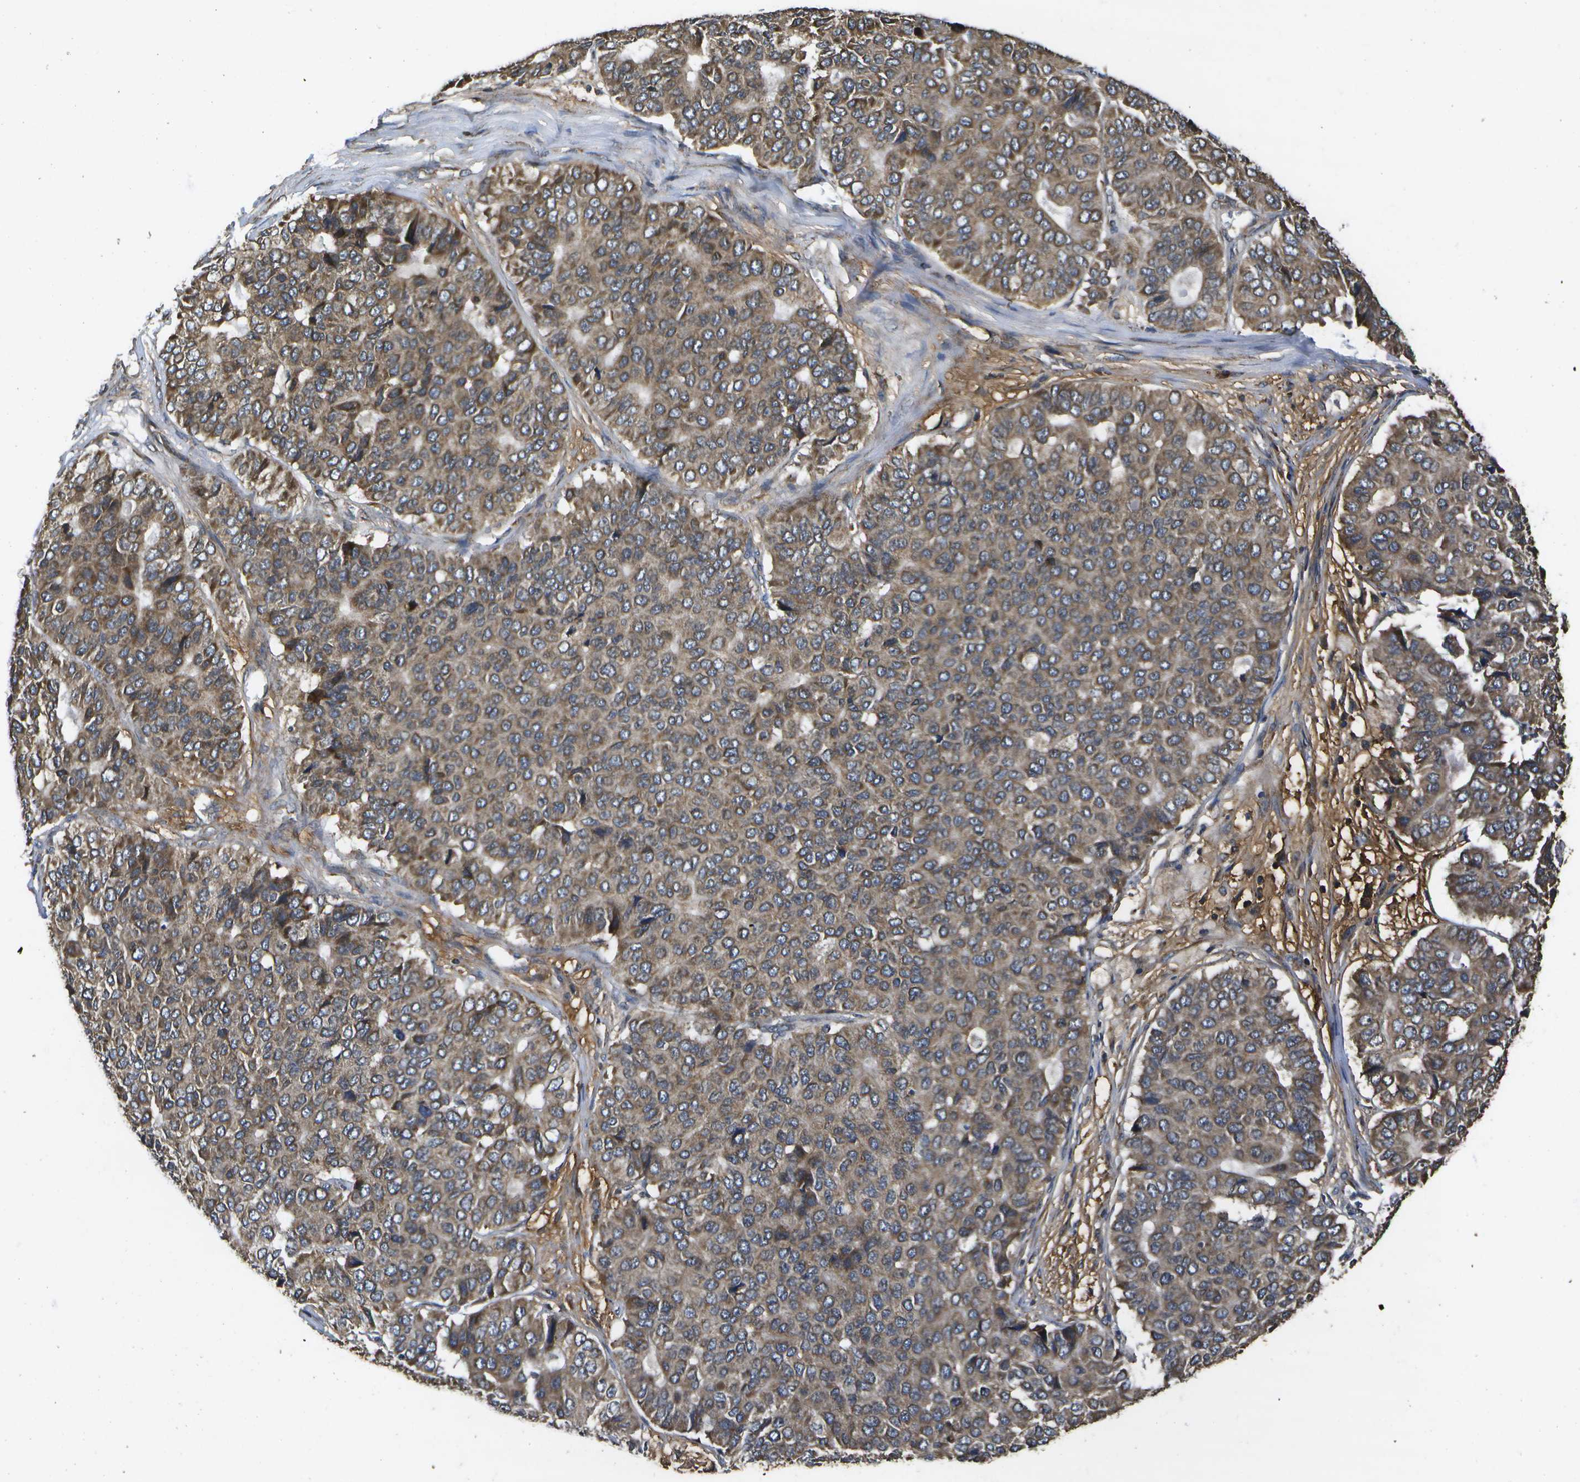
{"staining": {"intensity": "moderate", "quantity": ">75%", "location": "cytoplasmic/membranous"}, "tissue": "pancreatic cancer", "cell_type": "Tumor cells", "image_type": "cancer", "snomed": [{"axis": "morphology", "description": "Adenocarcinoma, NOS"}, {"axis": "topography", "description": "Pancreas"}], "caption": "A brown stain labels moderate cytoplasmic/membranous staining of a protein in human pancreatic cancer (adenocarcinoma) tumor cells.", "gene": "HFE", "patient": {"sex": "male", "age": 50}}